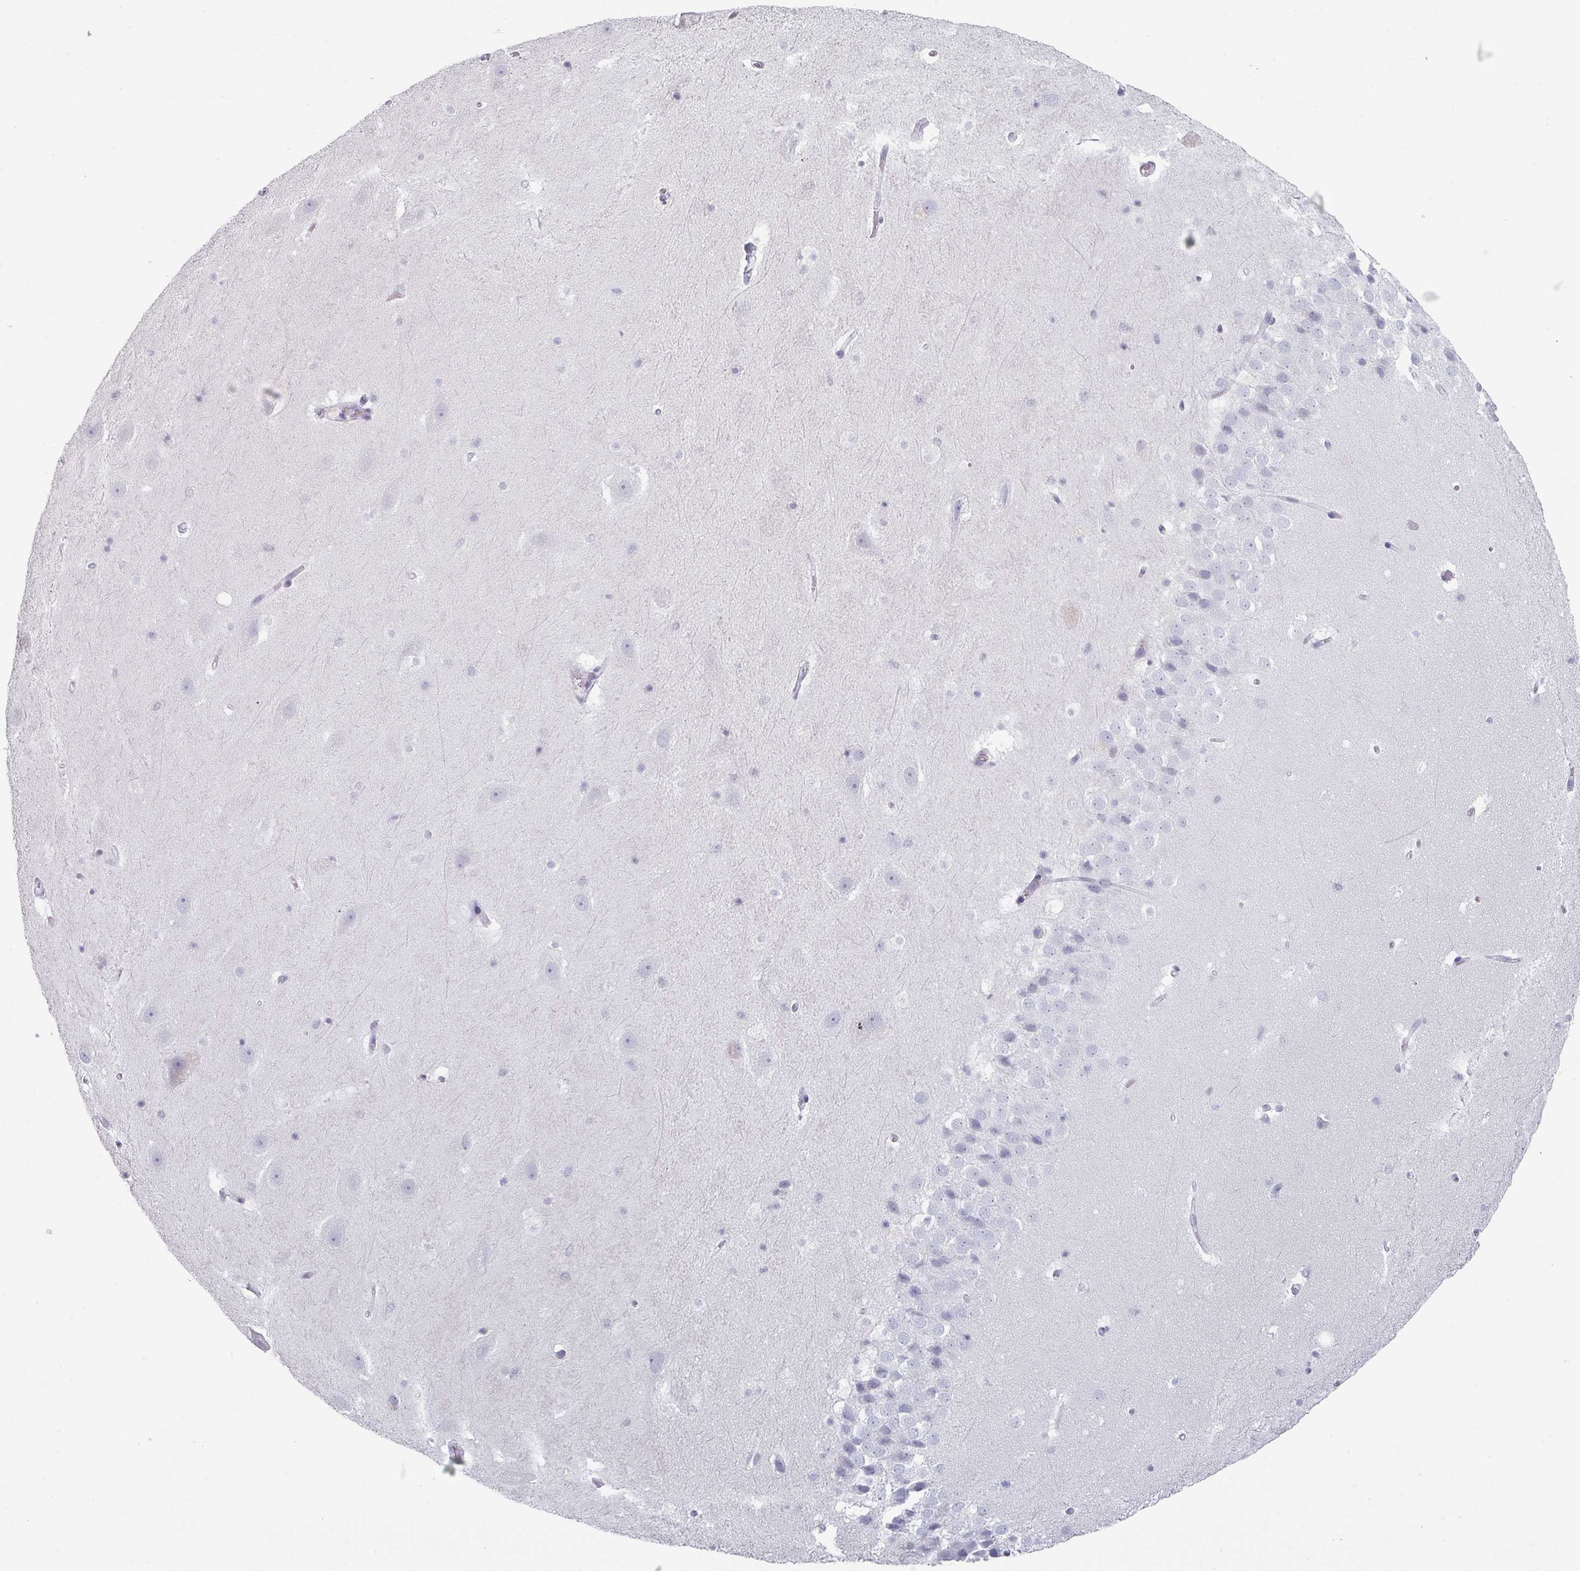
{"staining": {"intensity": "negative", "quantity": "none", "location": "none"}, "tissue": "hippocampus", "cell_type": "Glial cells", "image_type": "normal", "snomed": [{"axis": "morphology", "description": "Normal tissue, NOS"}, {"axis": "topography", "description": "Hippocampus"}], "caption": "Benign hippocampus was stained to show a protein in brown. There is no significant staining in glial cells. (Immunohistochemistry (ihc), brightfield microscopy, high magnification).", "gene": "SLC35G2", "patient": {"sex": "male", "age": 37}}